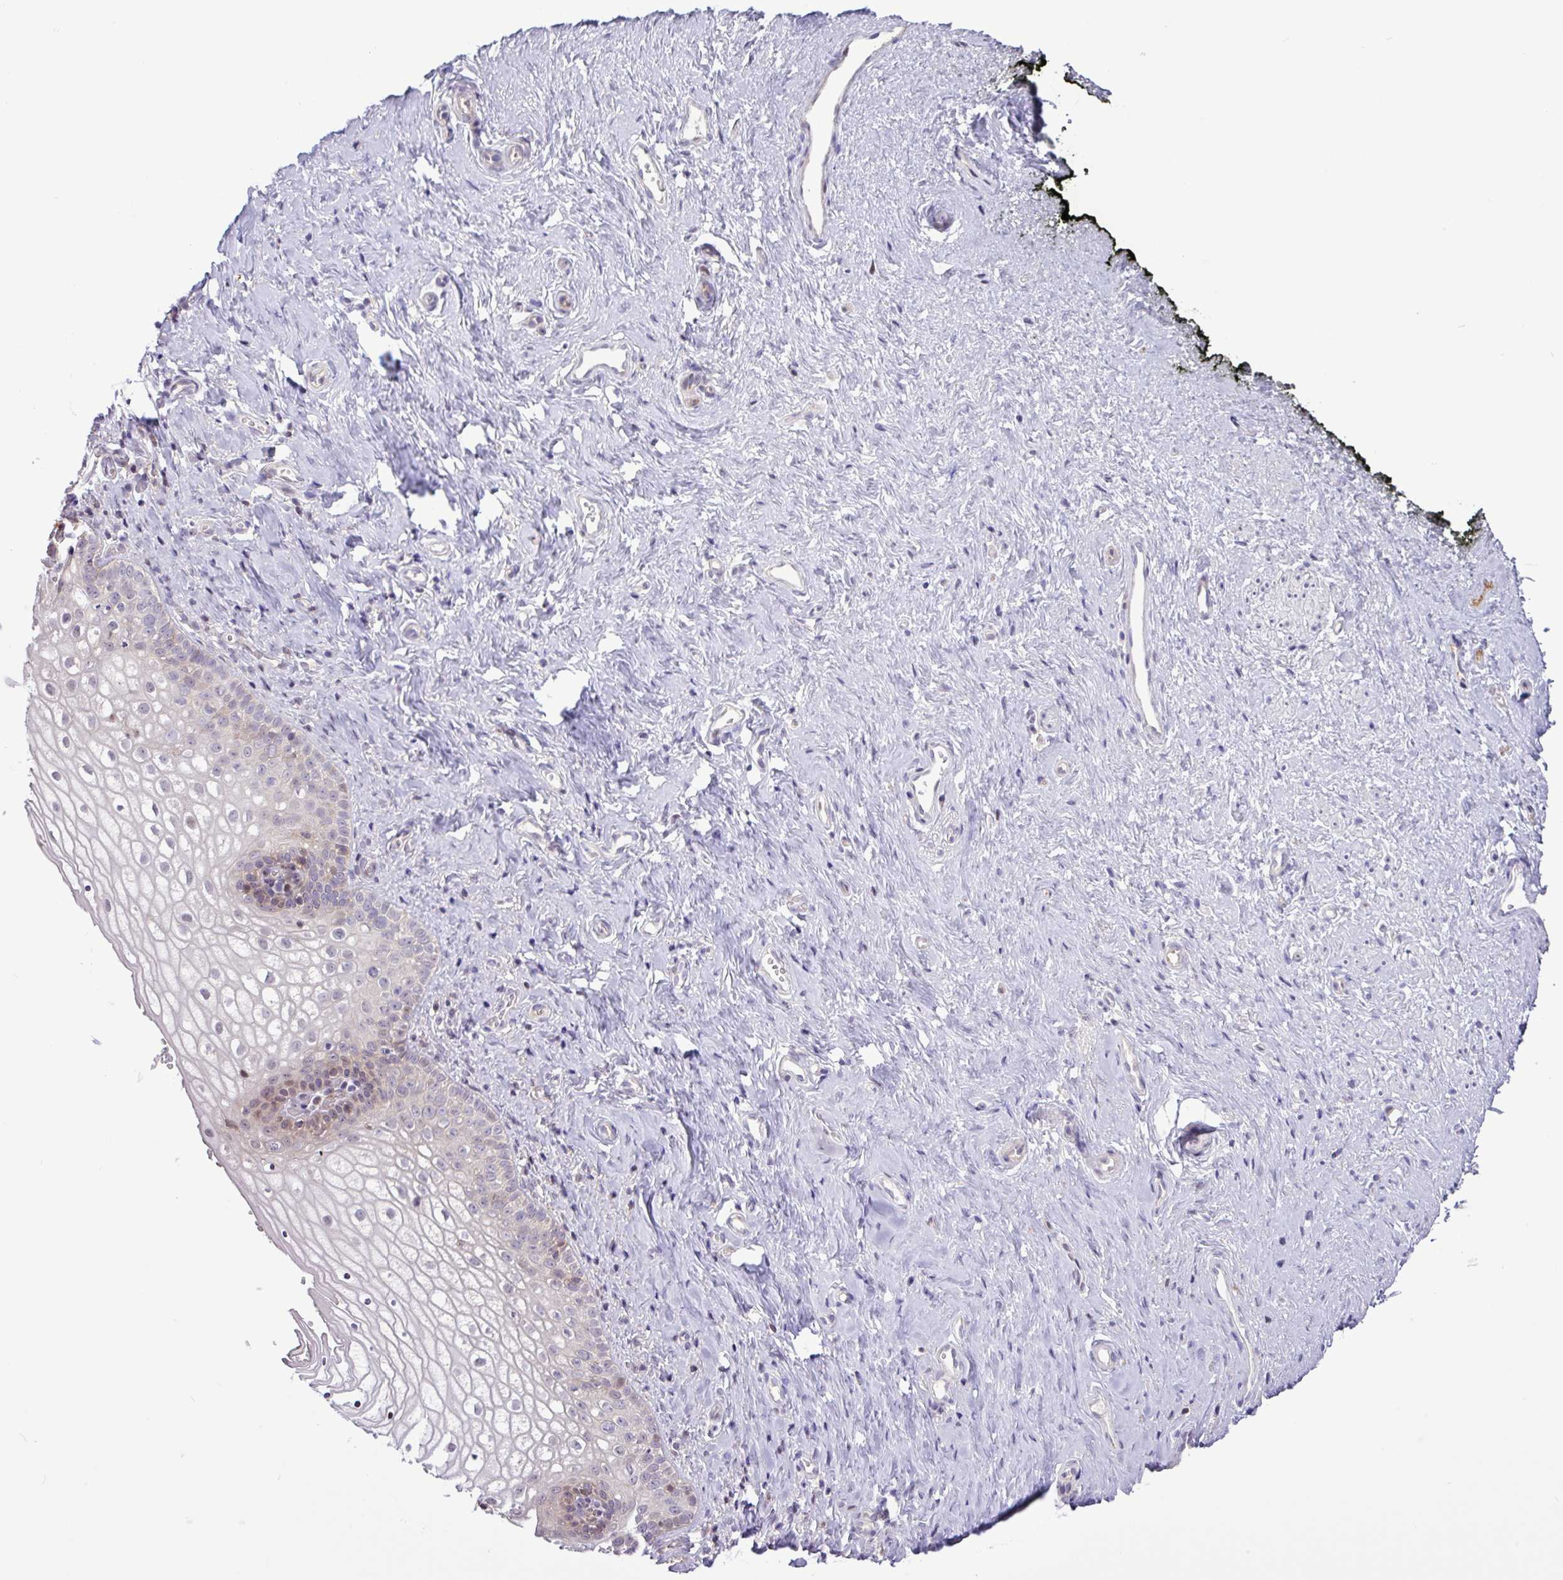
{"staining": {"intensity": "moderate", "quantity": "<25%", "location": "cytoplasmic/membranous,nuclear"}, "tissue": "vagina", "cell_type": "Squamous epithelial cells", "image_type": "normal", "snomed": [{"axis": "morphology", "description": "Normal tissue, NOS"}, {"axis": "topography", "description": "Vagina"}], "caption": "Moderate cytoplasmic/membranous,nuclear positivity is seen in approximately <25% of squamous epithelial cells in normal vagina.", "gene": "RTL3", "patient": {"sex": "female", "age": 59}}